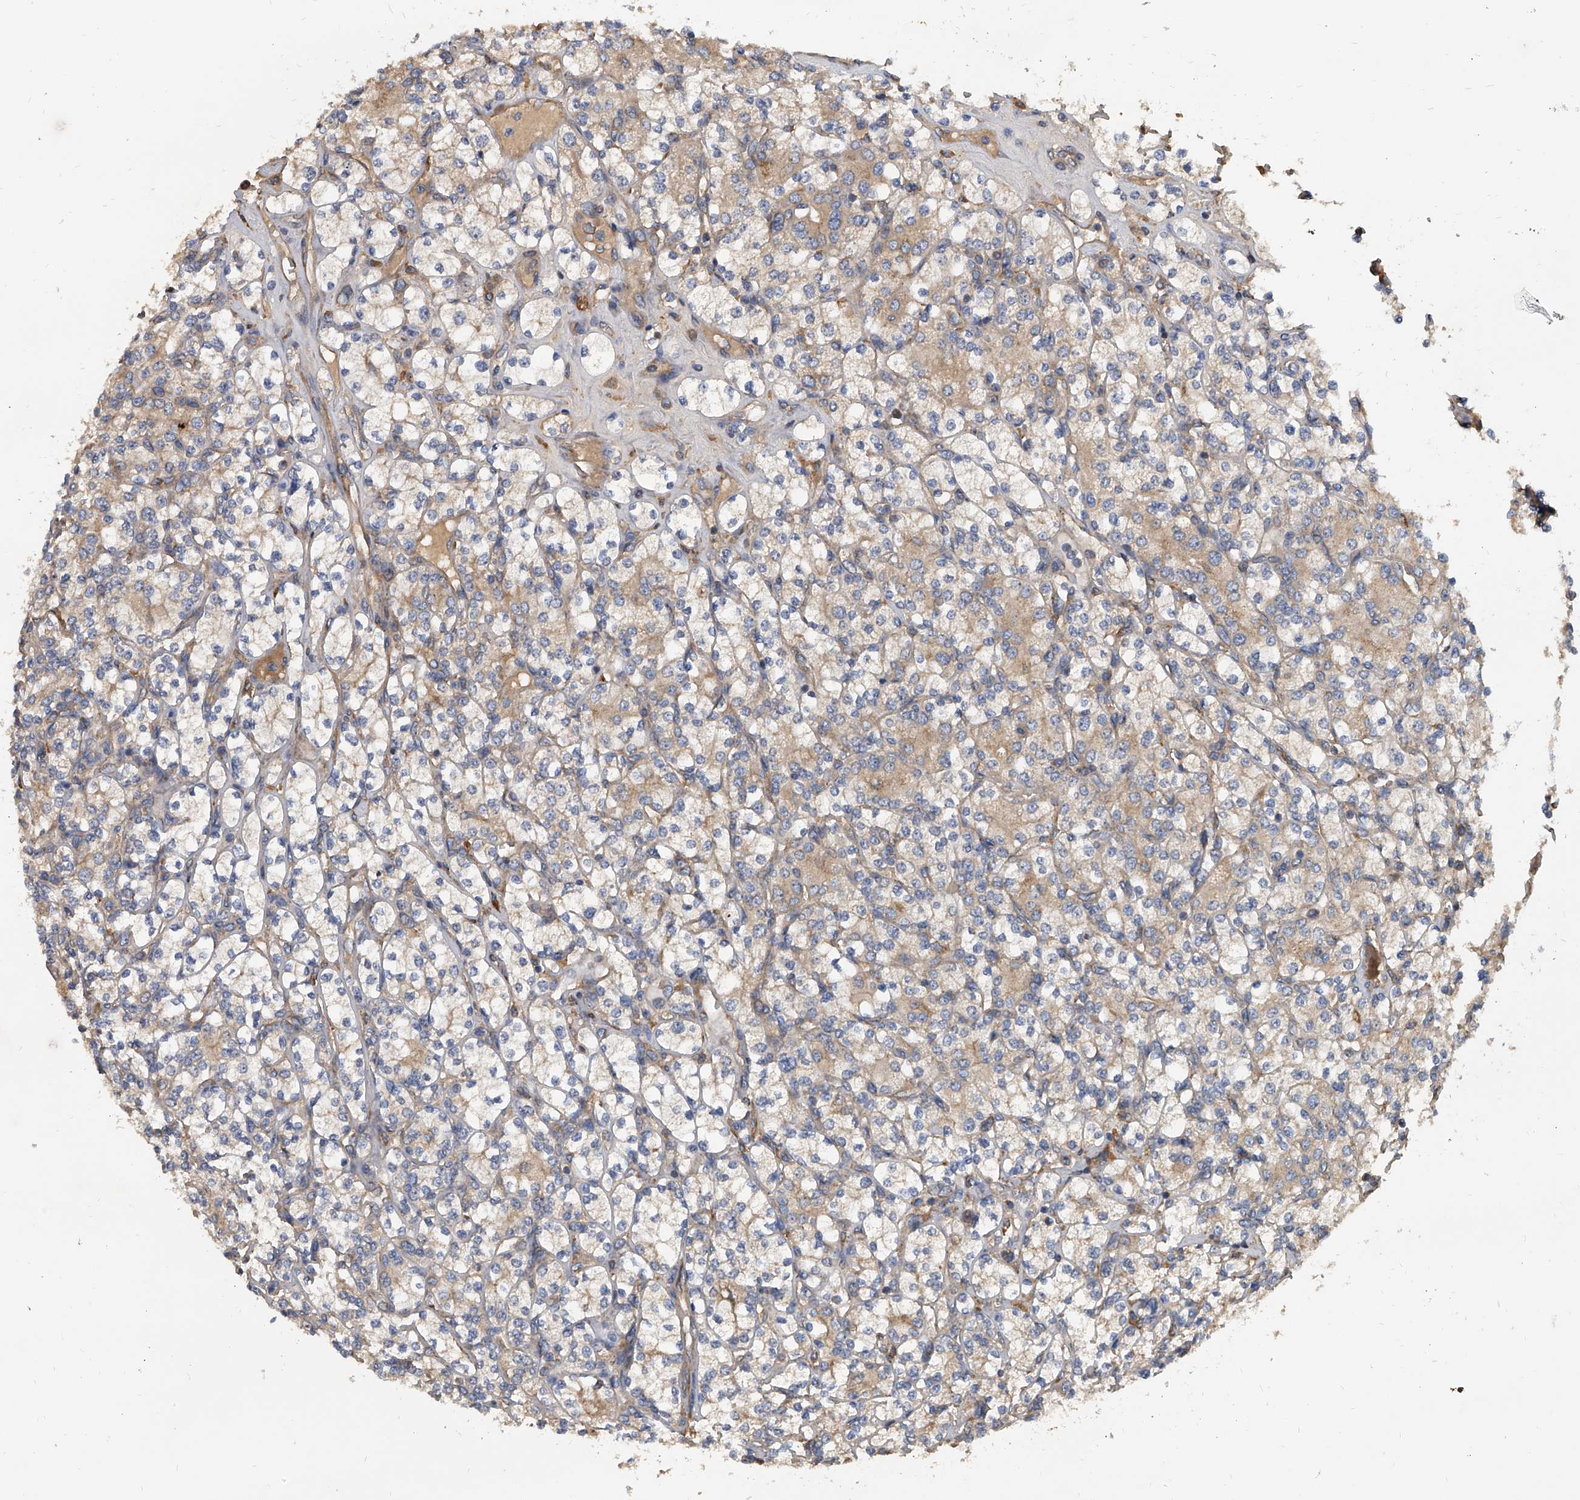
{"staining": {"intensity": "negative", "quantity": "none", "location": "none"}, "tissue": "renal cancer", "cell_type": "Tumor cells", "image_type": "cancer", "snomed": [{"axis": "morphology", "description": "Adenocarcinoma, NOS"}, {"axis": "topography", "description": "Kidney"}], "caption": "Micrograph shows no significant protein staining in tumor cells of renal cancer.", "gene": "EXOC4", "patient": {"sex": "male", "age": 77}}